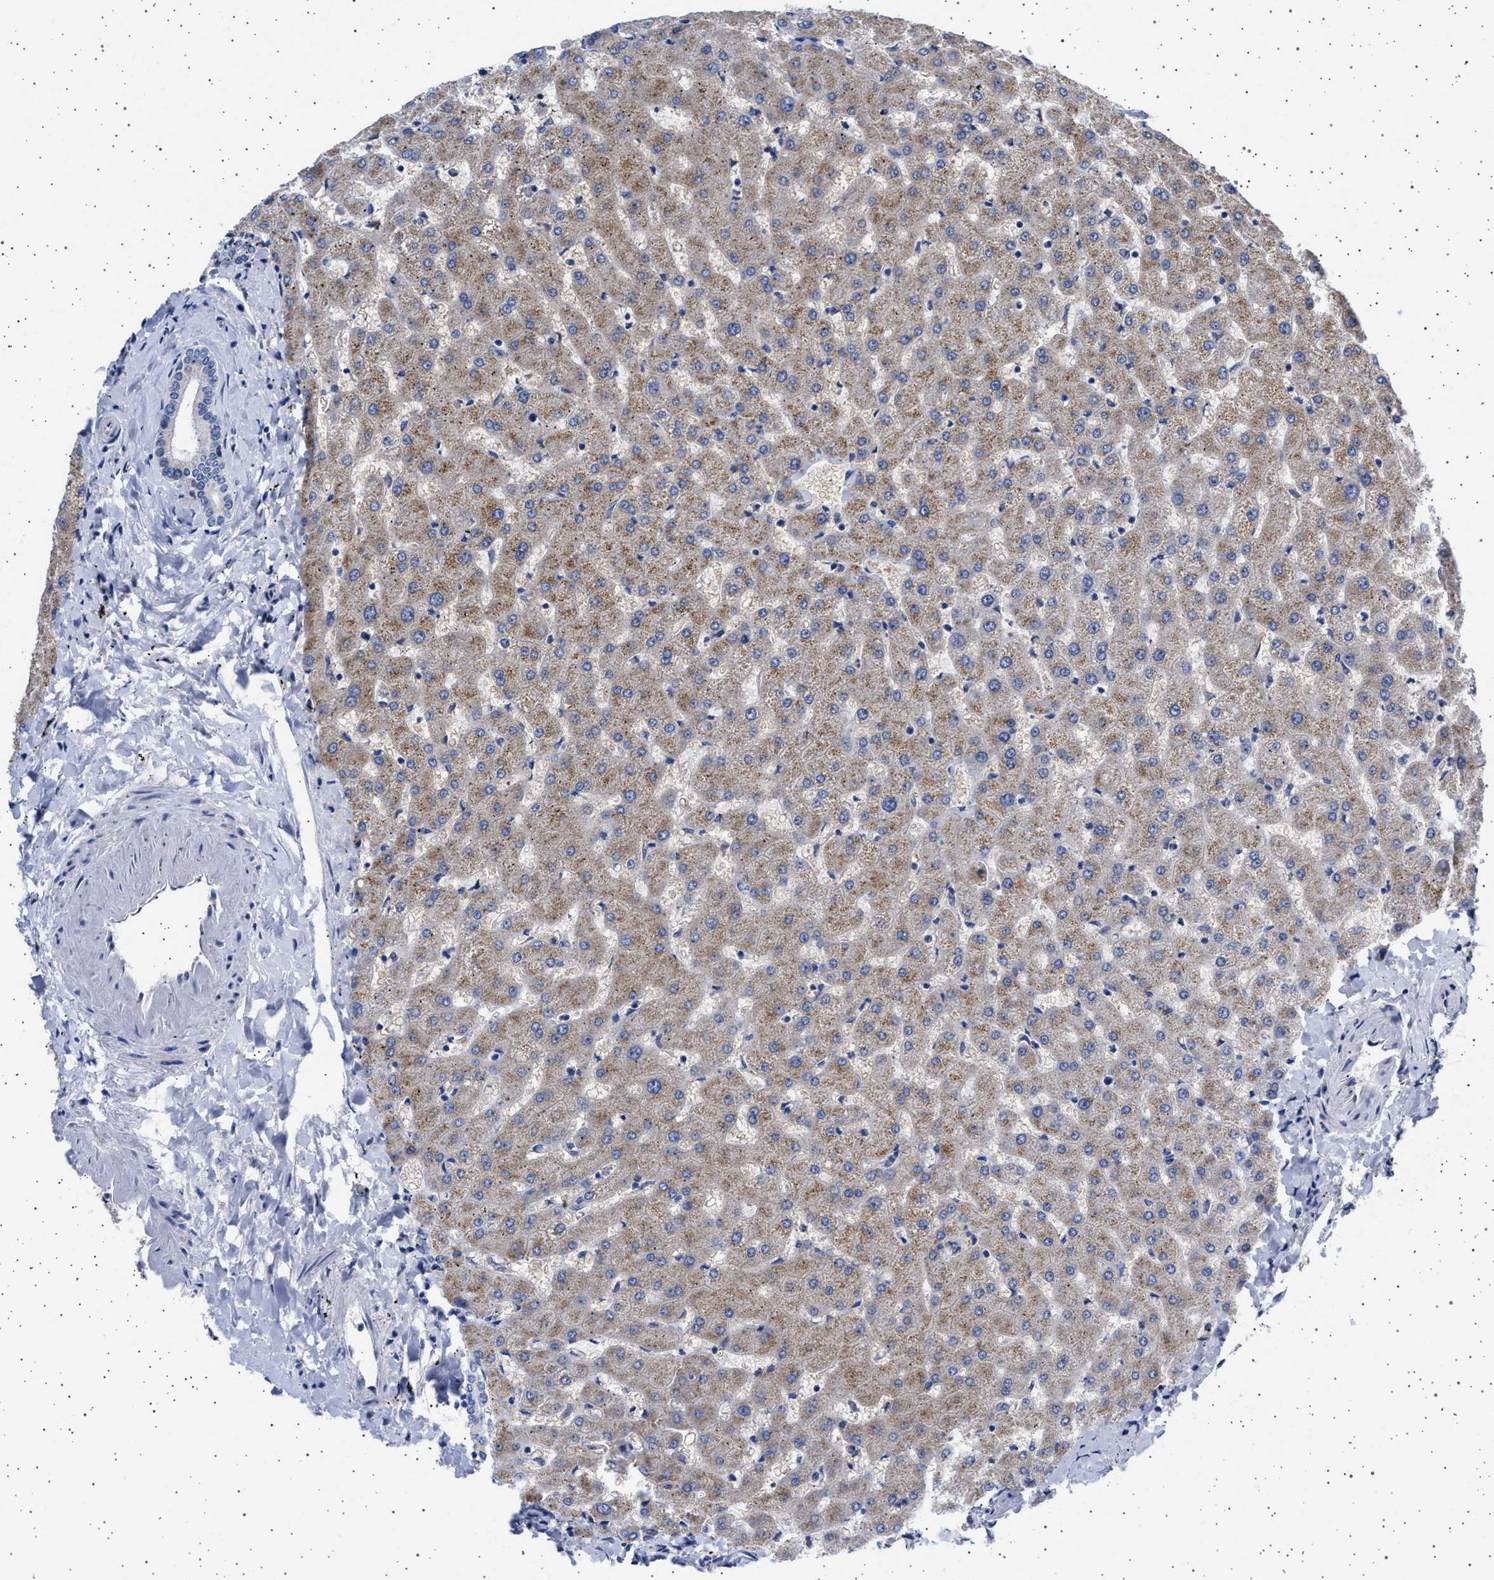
{"staining": {"intensity": "negative", "quantity": "none", "location": "none"}, "tissue": "liver", "cell_type": "Cholangiocytes", "image_type": "normal", "snomed": [{"axis": "morphology", "description": "Normal tissue, NOS"}, {"axis": "topography", "description": "Liver"}], "caption": "Histopathology image shows no significant protein positivity in cholangiocytes of normal liver.", "gene": "TRMT10B", "patient": {"sex": "female", "age": 63}}